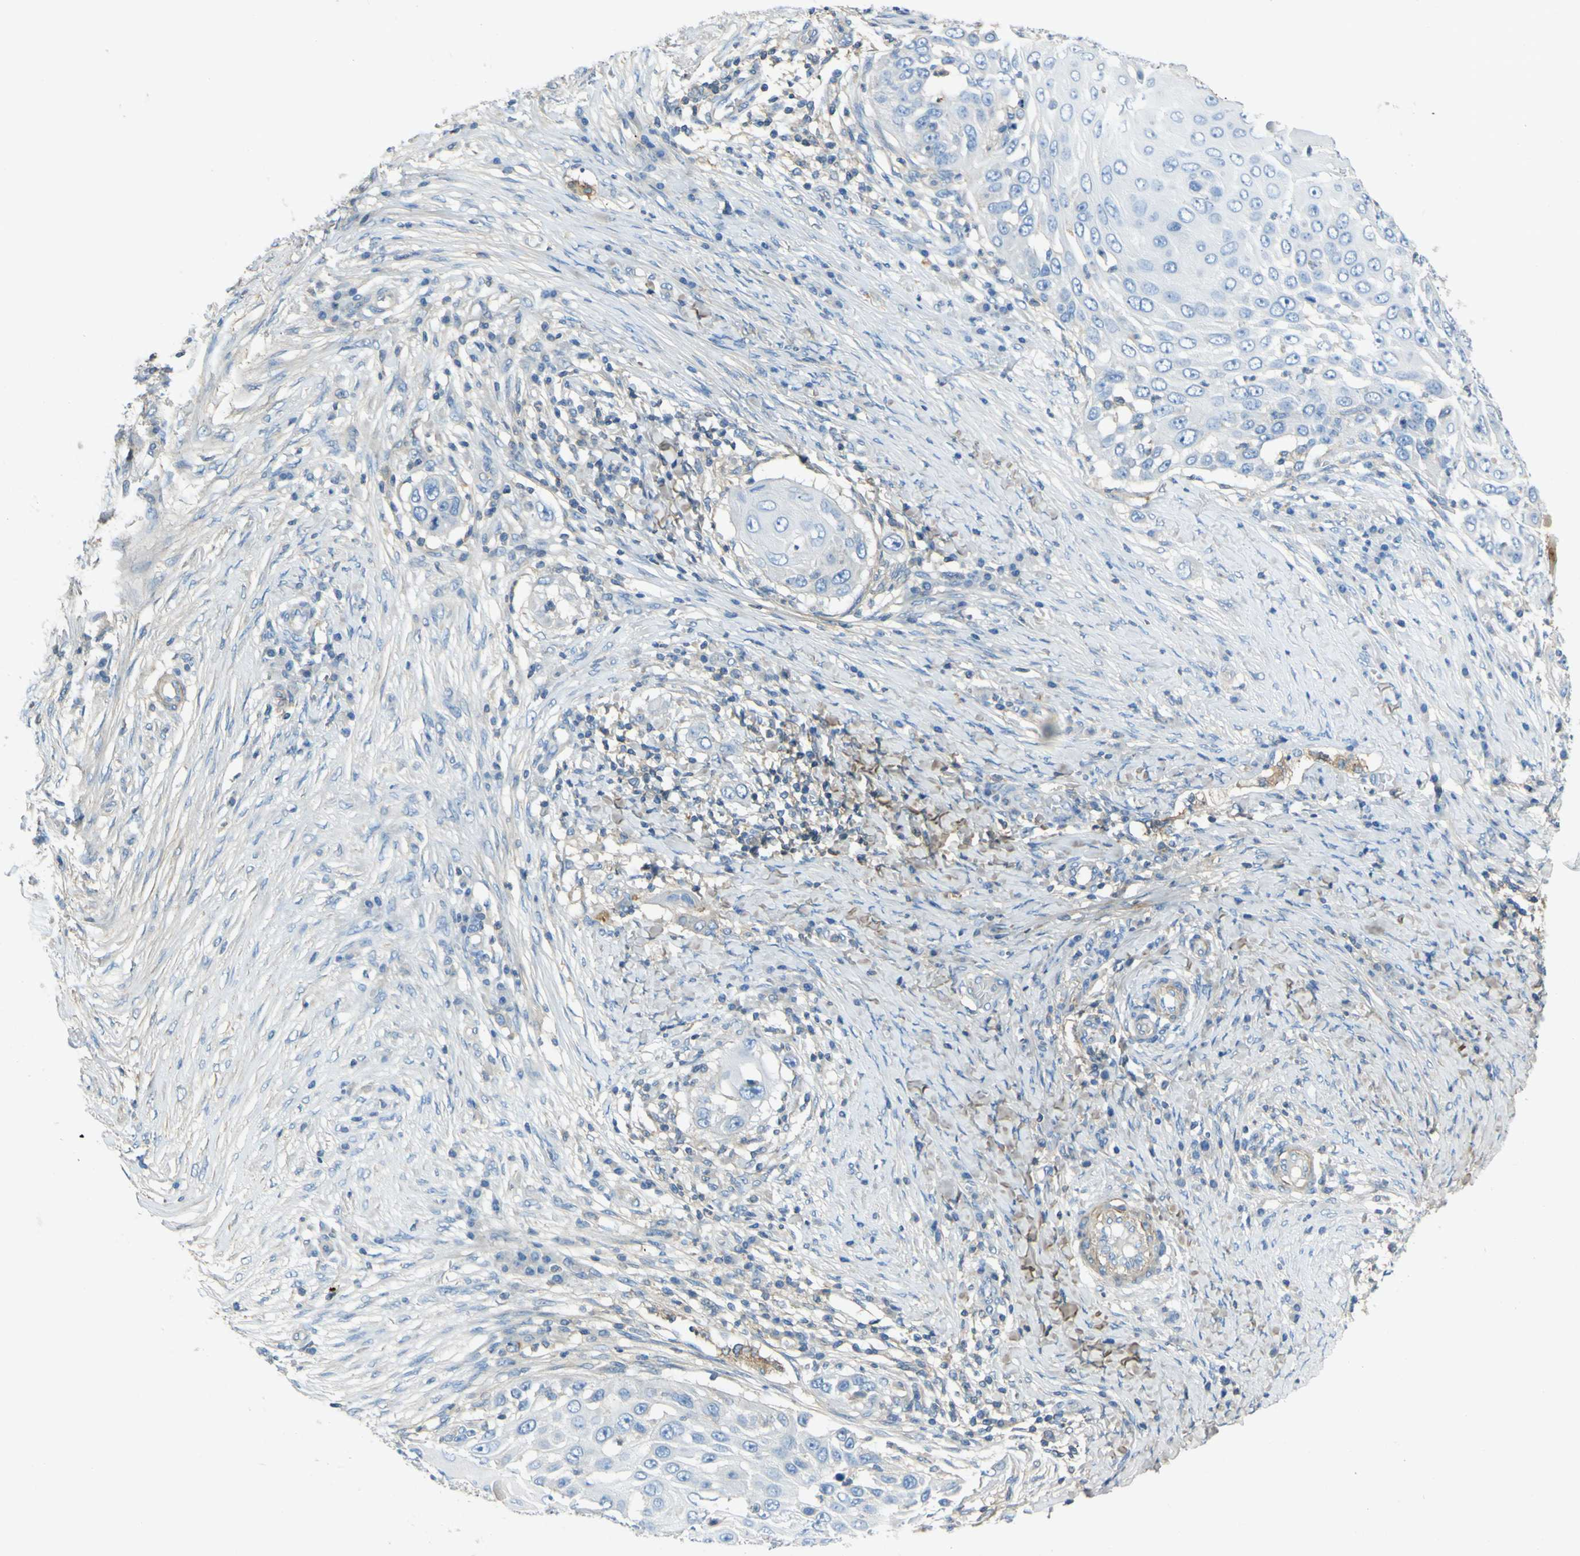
{"staining": {"intensity": "negative", "quantity": "none", "location": "none"}, "tissue": "skin cancer", "cell_type": "Tumor cells", "image_type": "cancer", "snomed": [{"axis": "morphology", "description": "Squamous cell carcinoma, NOS"}, {"axis": "topography", "description": "Skin"}], "caption": "The image demonstrates no staining of tumor cells in squamous cell carcinoma (skin). Nuclei are stained in blue.", "gene": "OGN", "patient": {"sex": "female", "age": 44}}